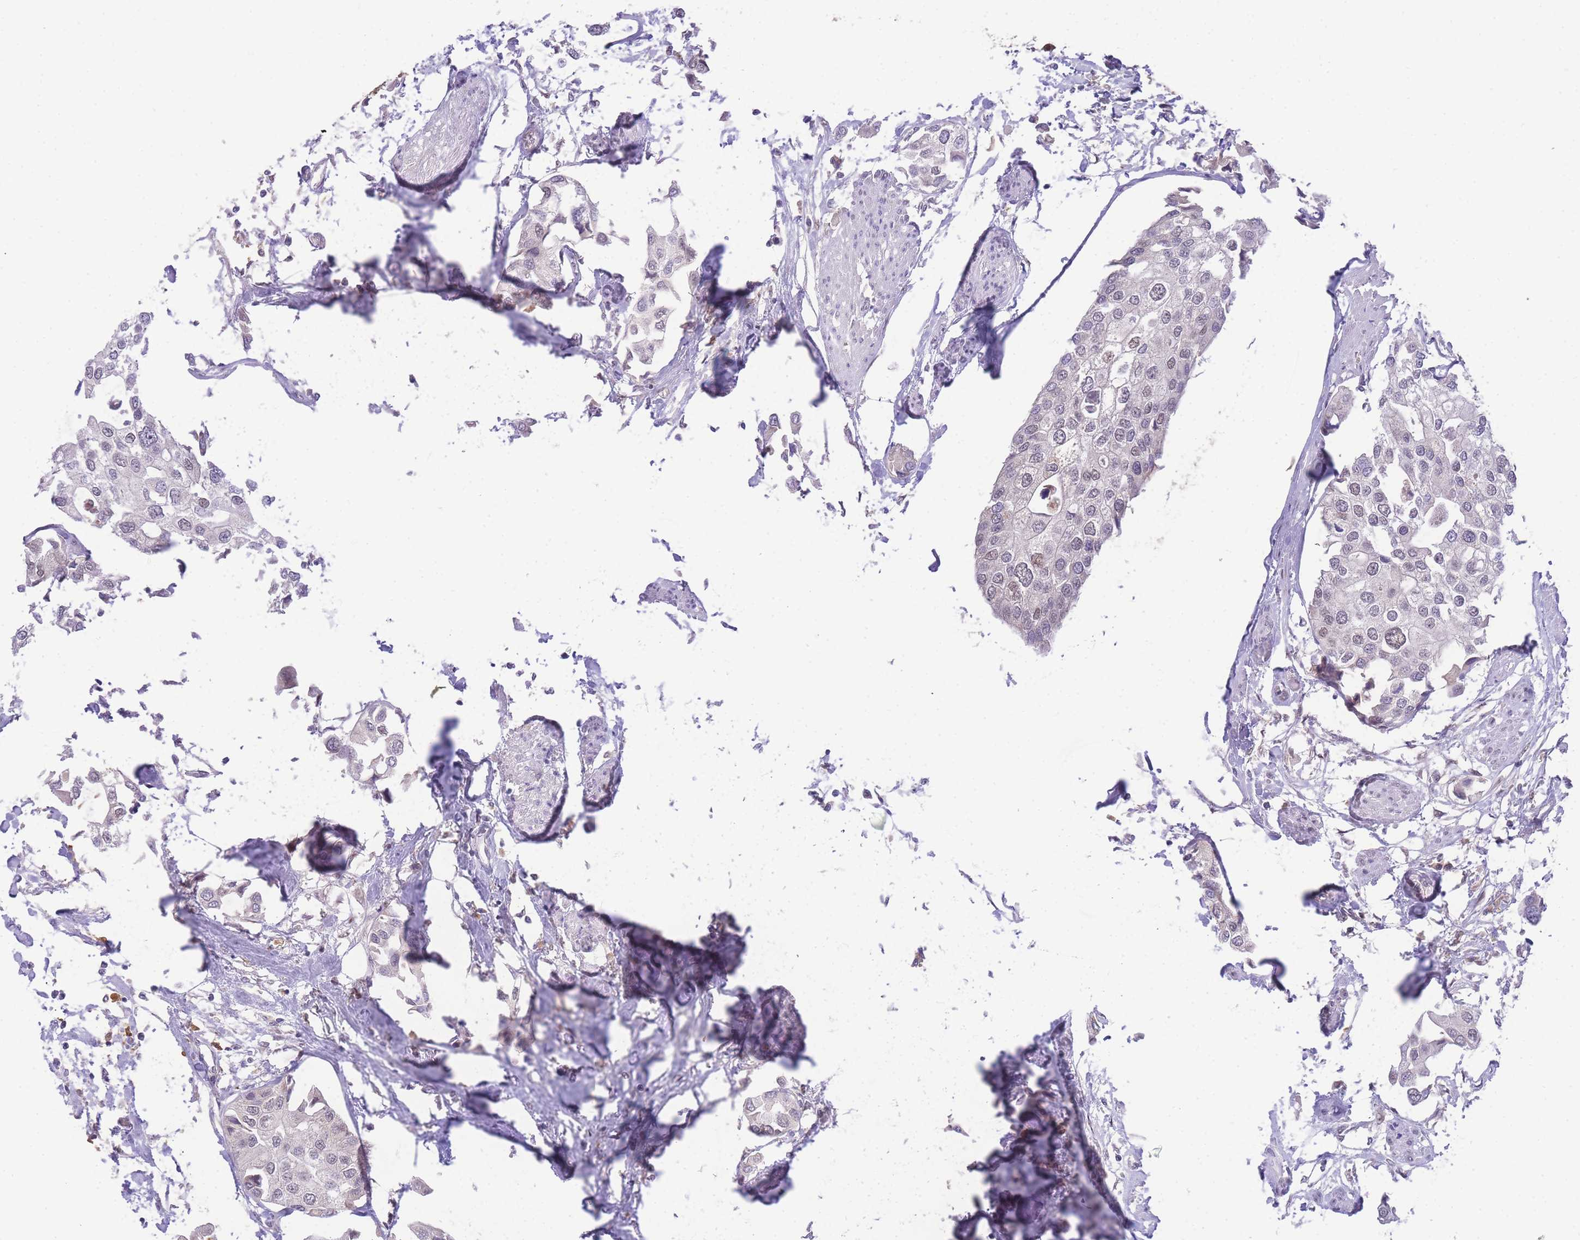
{"staining": {"intensity": "negative", "quantity": "none", "location": "none"}, "tissue": "urothelial cancer", "cell_type": "Tumor cells", "image_type": "cancer", "snomed": [{"axis": "morphology", "description": "Urothelial carcinoma, High grade"}, {"axis": "topography", "description": "Urinary bladder"}], "caption": "Micrograph shows no protein staining in tumor cells of high-grade urothelial carcinoma tissue. (Stains: DAB (3,3'-diaminobenzidine) immunohistochemistry (IHC) with hematoxylin counter stain, Microscopy: brightfield microscopy at high magnification).", "gene": "PUS10", "patient": {"sex": "male", "age": 64}}